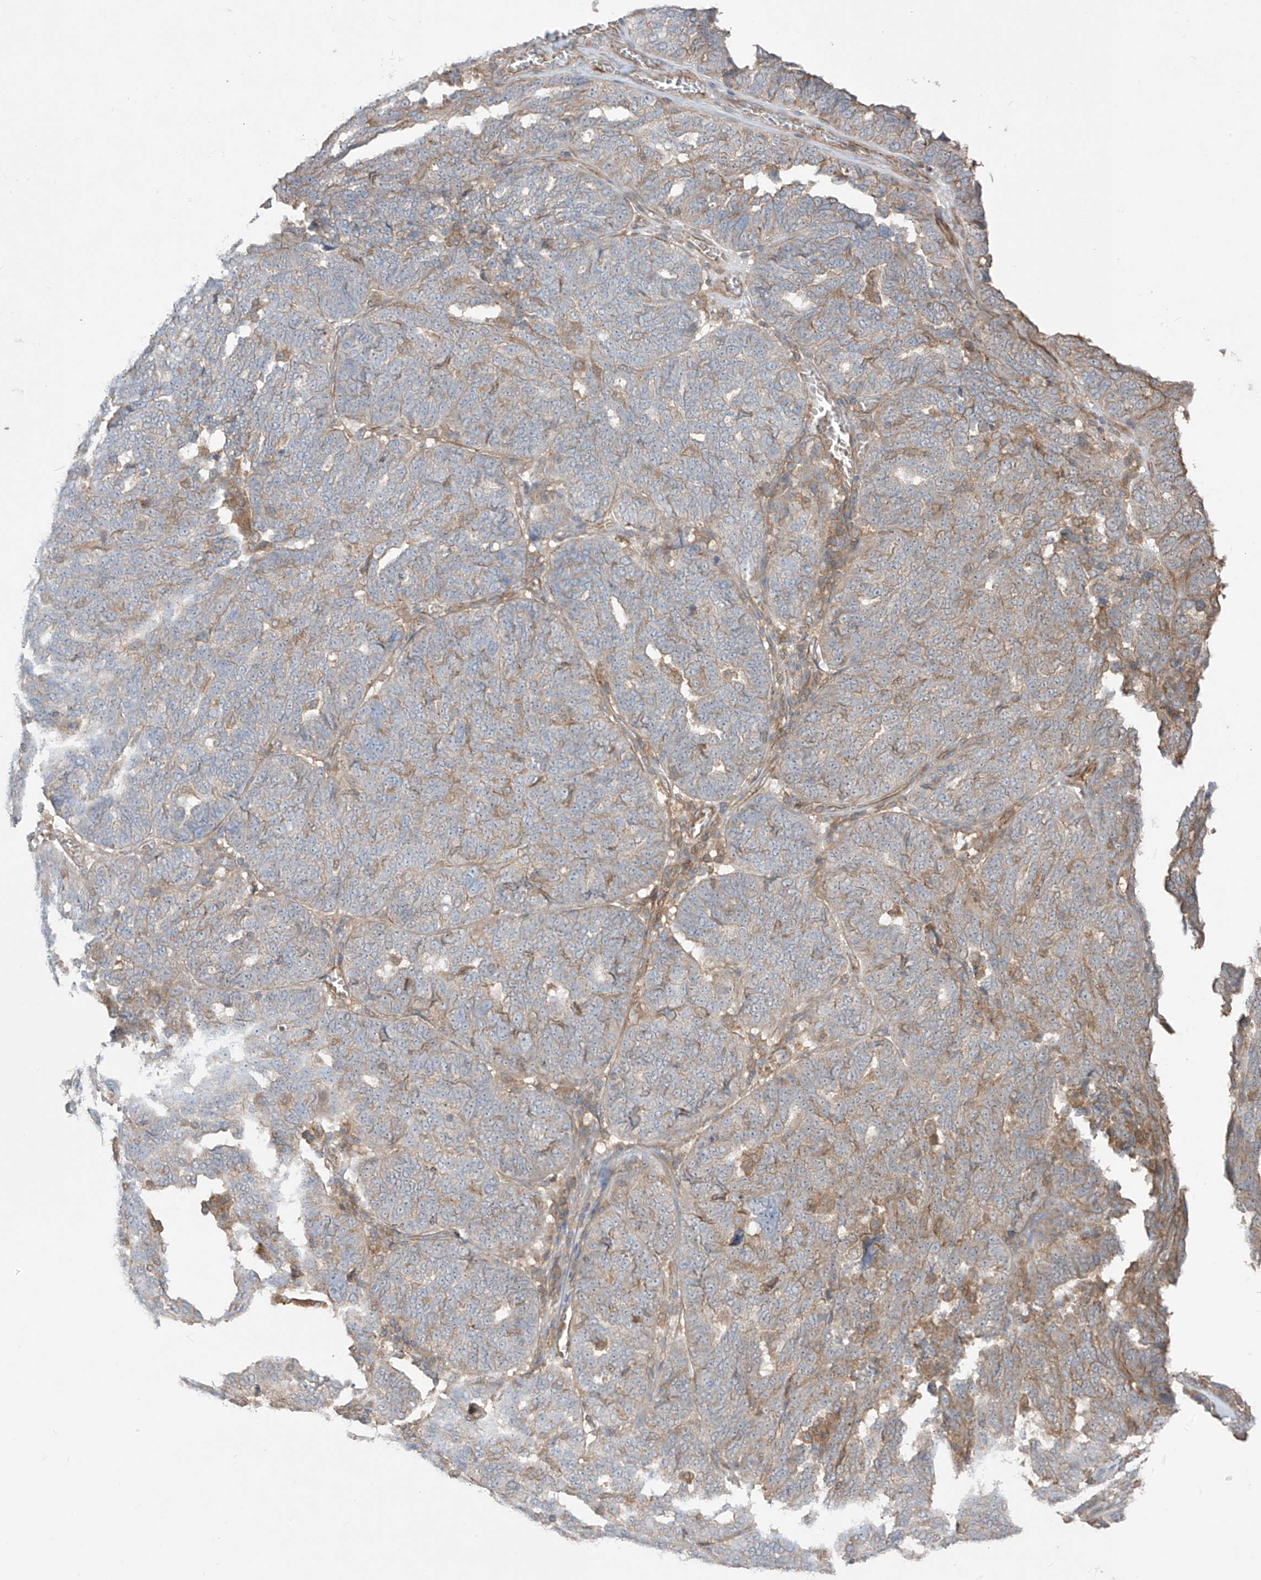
{"staining": {"intensity": "weak", "quantity": "25%-75%", "location": "cytoplasmic/membranous"}, "tissue": "ovarian cancer", "cell_type": "Tumor cells", "image_type": "cancer", "snomed": [{"axis": "morphology", "description": "Cystadenocarcinoma, serous, NOS"}, {"axis": "topography", "description": "Ovary"}], "caption": "High-power microscopy captured an immunohistochemistry (IHC) micrograph of serous cystadenocarcinoma (ovarian), revealing weak cytoplasmic/membranous positivity in approximately 25%-75% of tumor cells. (DAB (3,3'-diaminobenzidine) IHC, brown staining for protein, blue staining for nuclei).", "gene": "TRMU", "patient": {"sex": "female", "age": 59}}